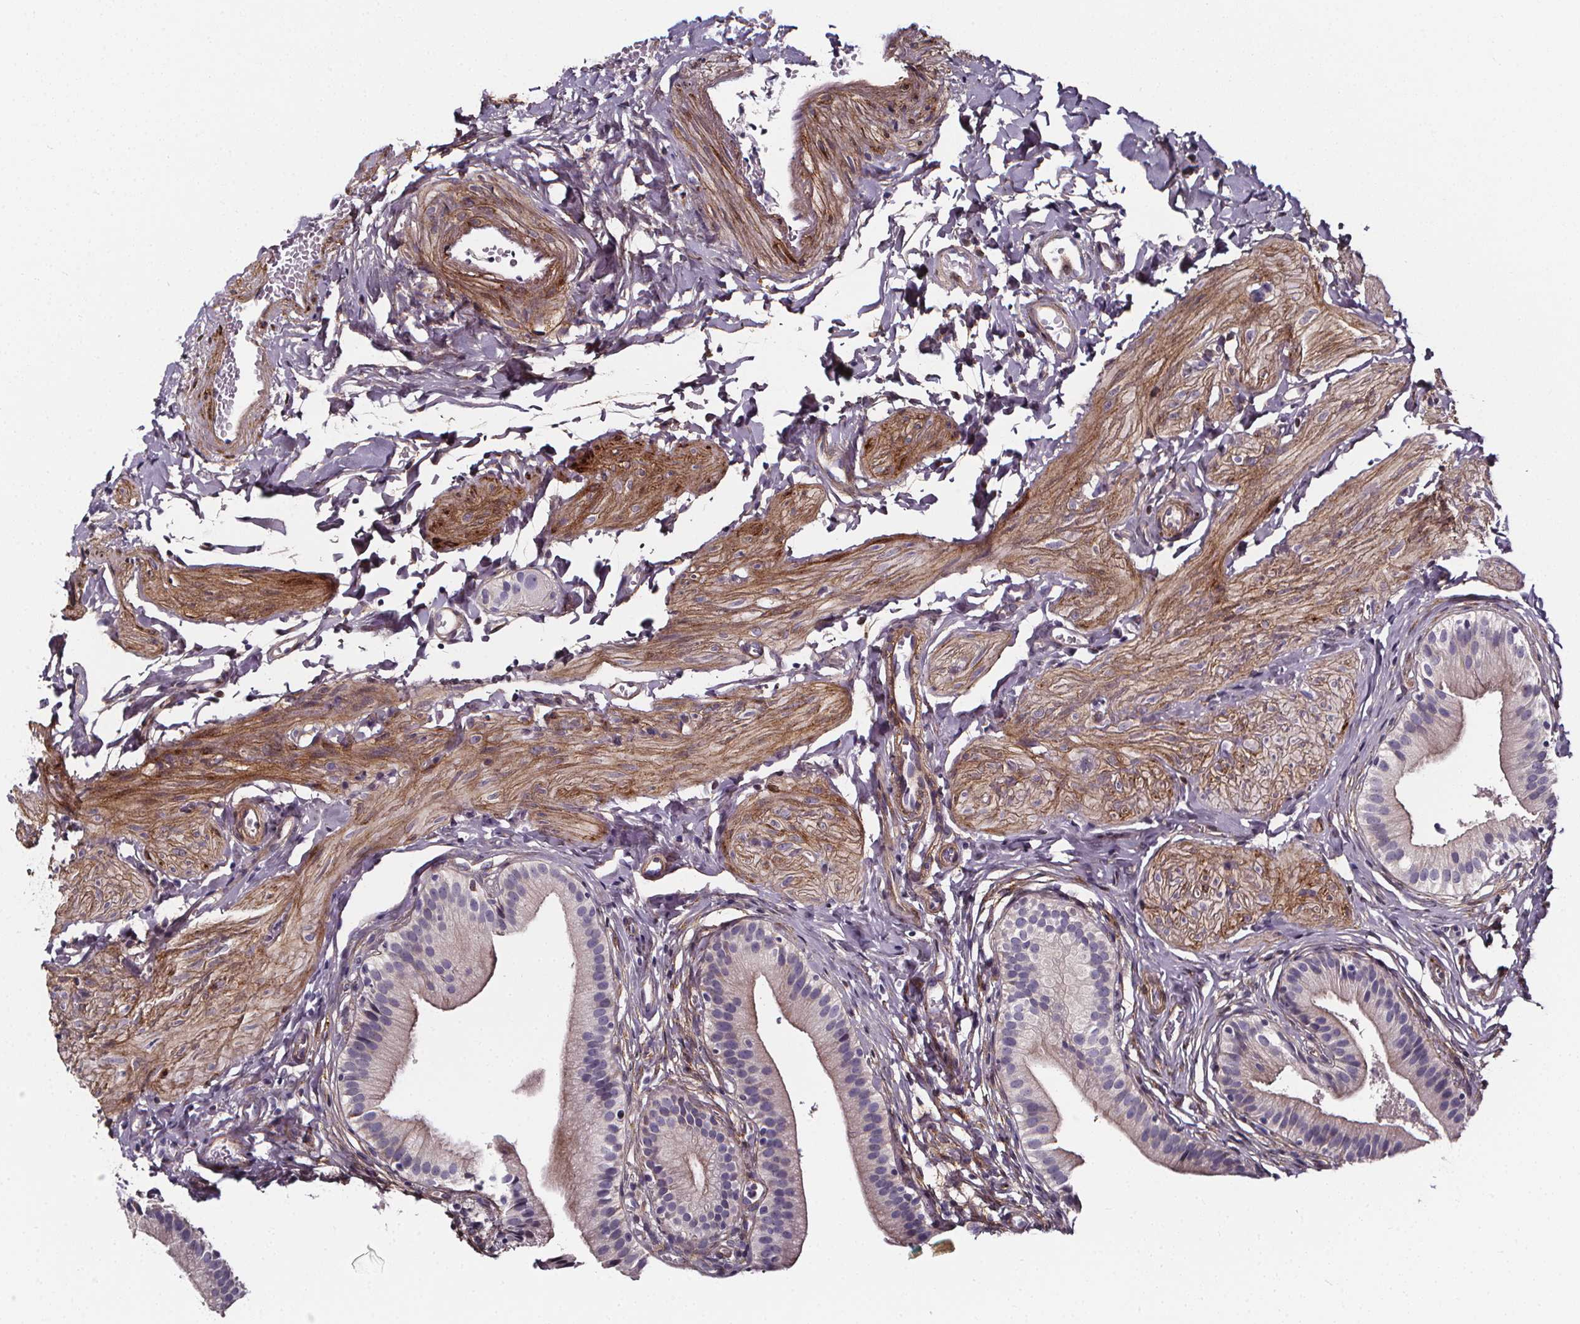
{"staining": {"intensity": "negative", "quantity": "none", "location": "none"}, "tissue": "gallbladder", "cell_type": "Glandular cells", "image_type": "normal", "snomed": [{"axis": "morphology", "description": "Normal tissue, NOS"}, {"axis": "topography", "description": "Gallbladder"}], "caption": "Immunohistochemistry (IHC) of unremarkable human gallbladder exhibits no expression in glandular cells.", "gene": "AEBP1", "patient": {"sex": "female", "age": 47}}